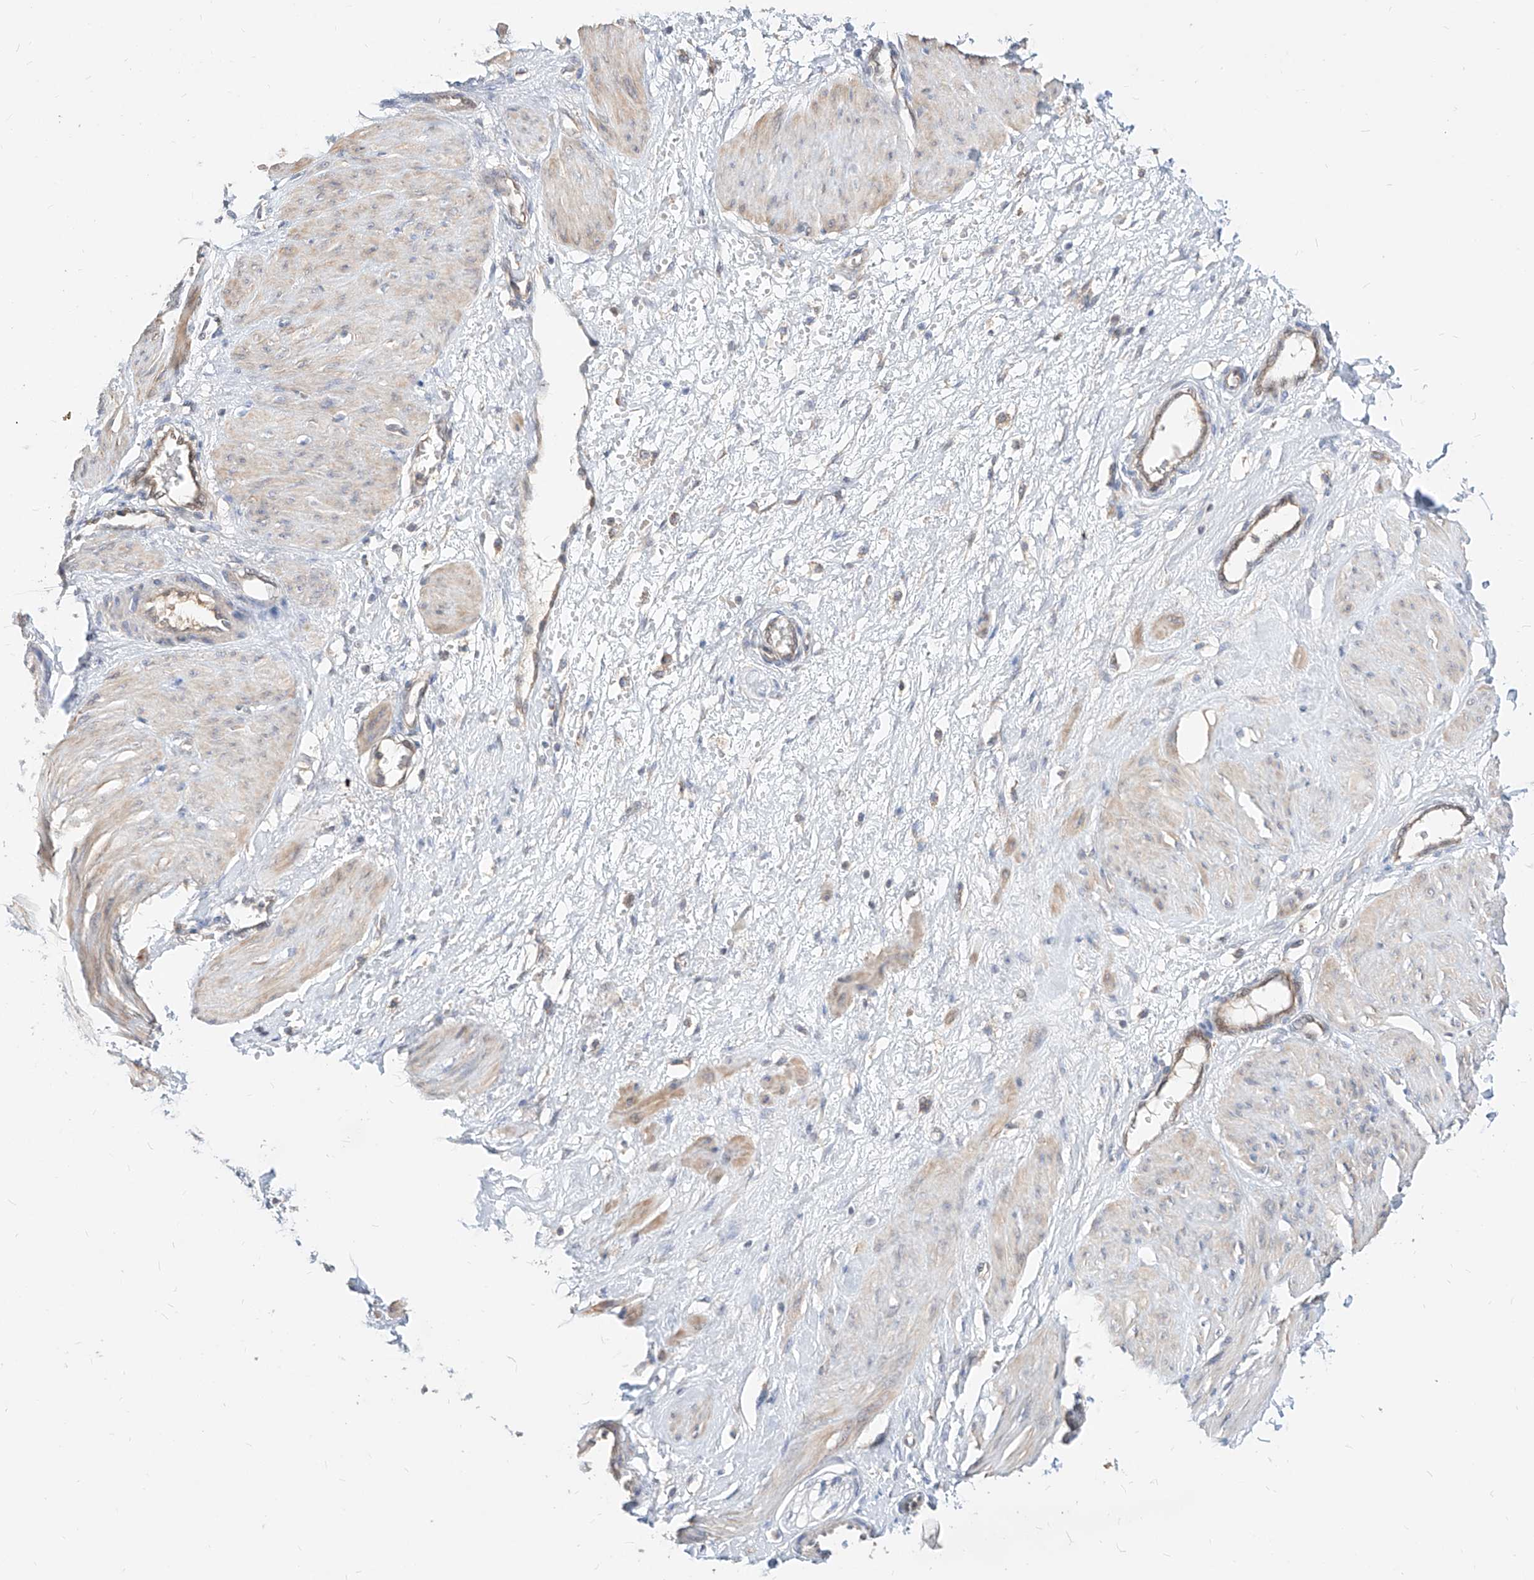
{"staining": {"intensity": "weak", "quantity": "25%-75%", "location": "cytoplasmic/membranous"}, "tissue": "smooth muscle", "cell_type": "Smooth muscle cells", "image_type": "normal", "snomed": [{"axis": "morphology", "description": "Normal tissue, NOS"}, {"axis": "topography", "description": "Endometrium"}], "caption": "Protein analysis of normal smooth muscle exhibits weak cytoplasmic/membranous positivity in about 25%-75% of smooth muscle cells.", "gene": "TSNAX", "patient": {"sex": "female", "age": 33}}